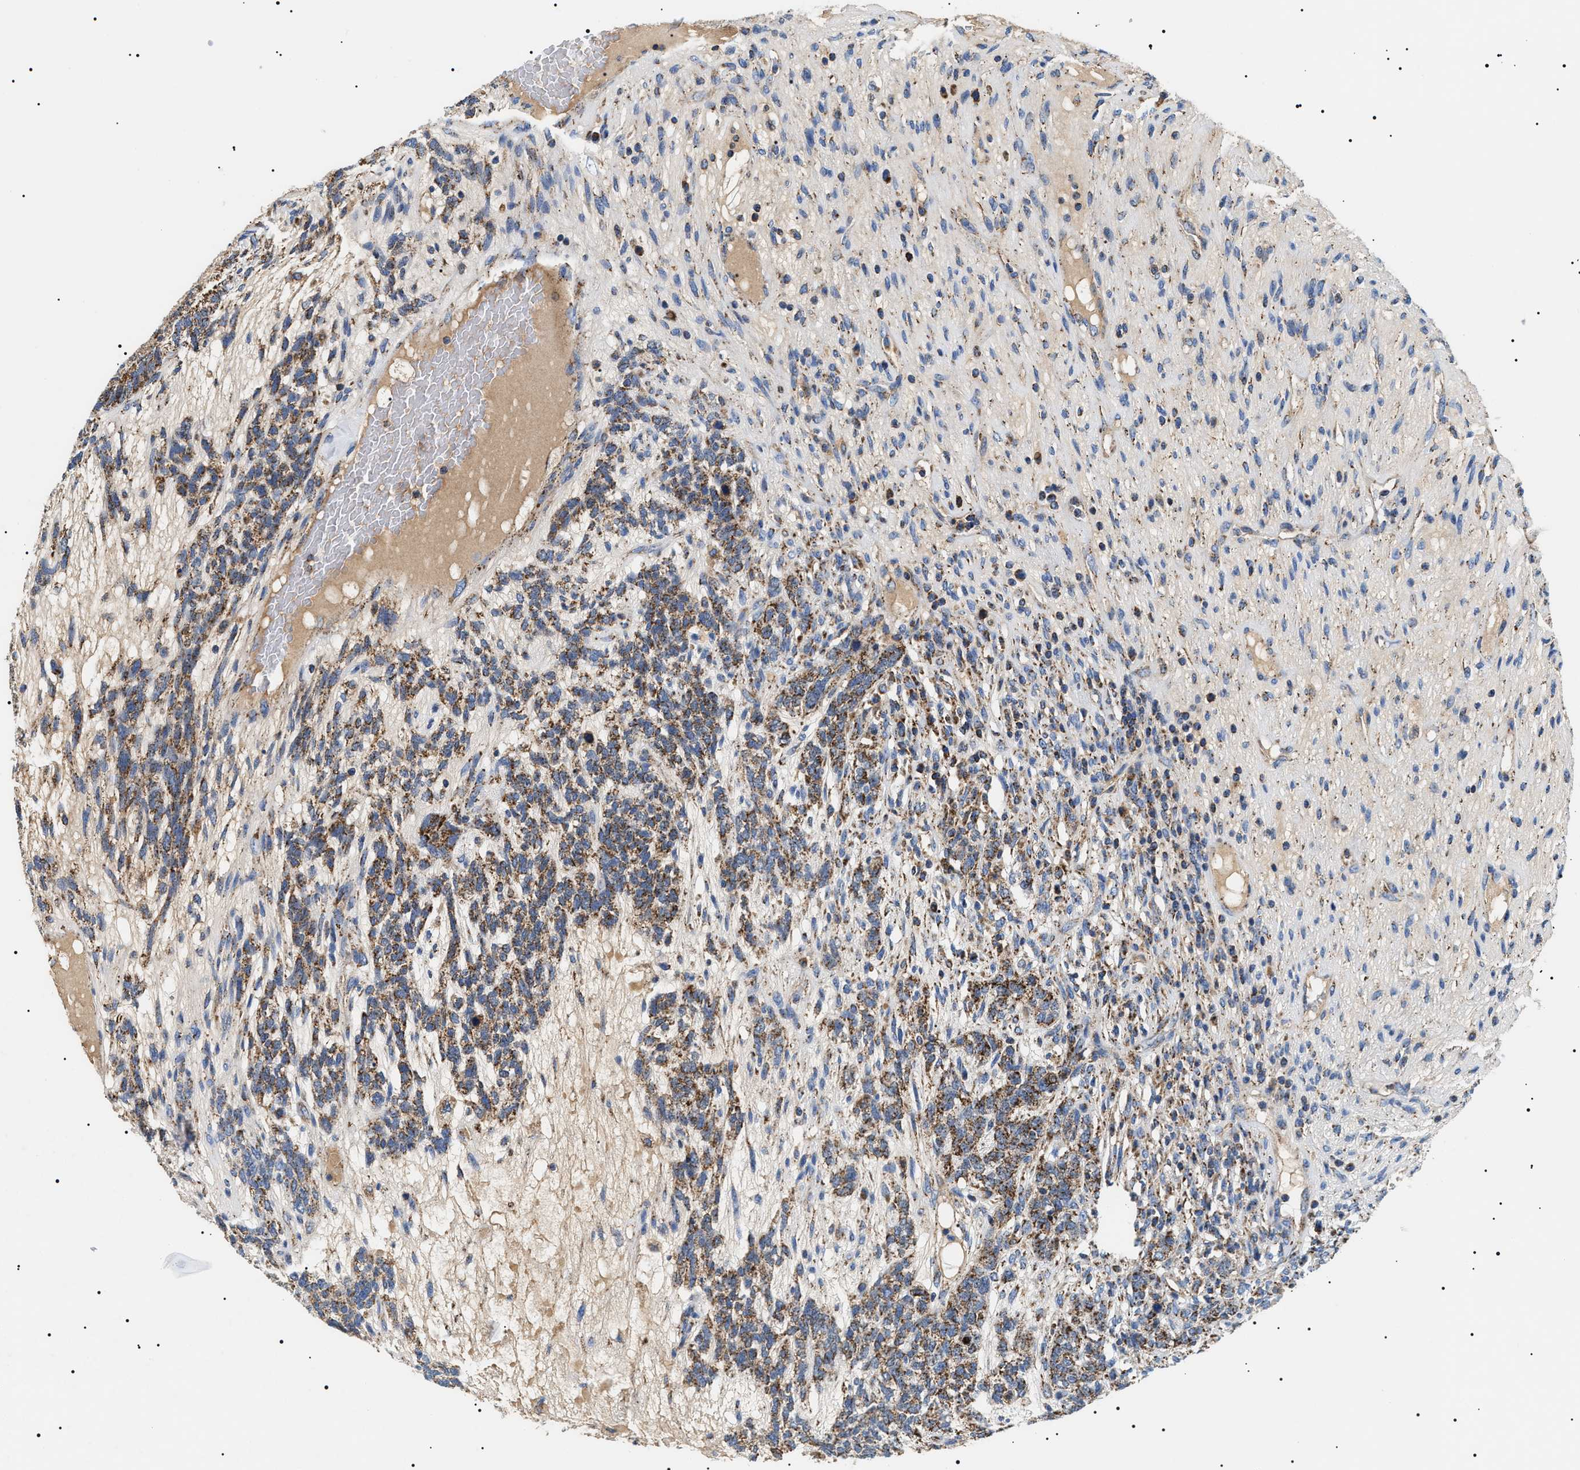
{"staining": {"intensity": "moderate", "quantity": ">75%", "location": "cytoplasmic/membranous"}, "tissue": "testis cancer", "cell_type": "Tumor cells", "image_type": "cancer", "snomed": [{"axis": "morphology", "description": "Seminoma, NOS"}, {"axis": "topography", "description": "Testis"}], "caption": "This is a histology image of immunohistochemistry staining of testis cancer (seminoma), which shows moderate staining in the cytoplasmic/membranous of tumor cells.", "gene": "OXSM", "patient": {"sex": "male", "age": 28}}